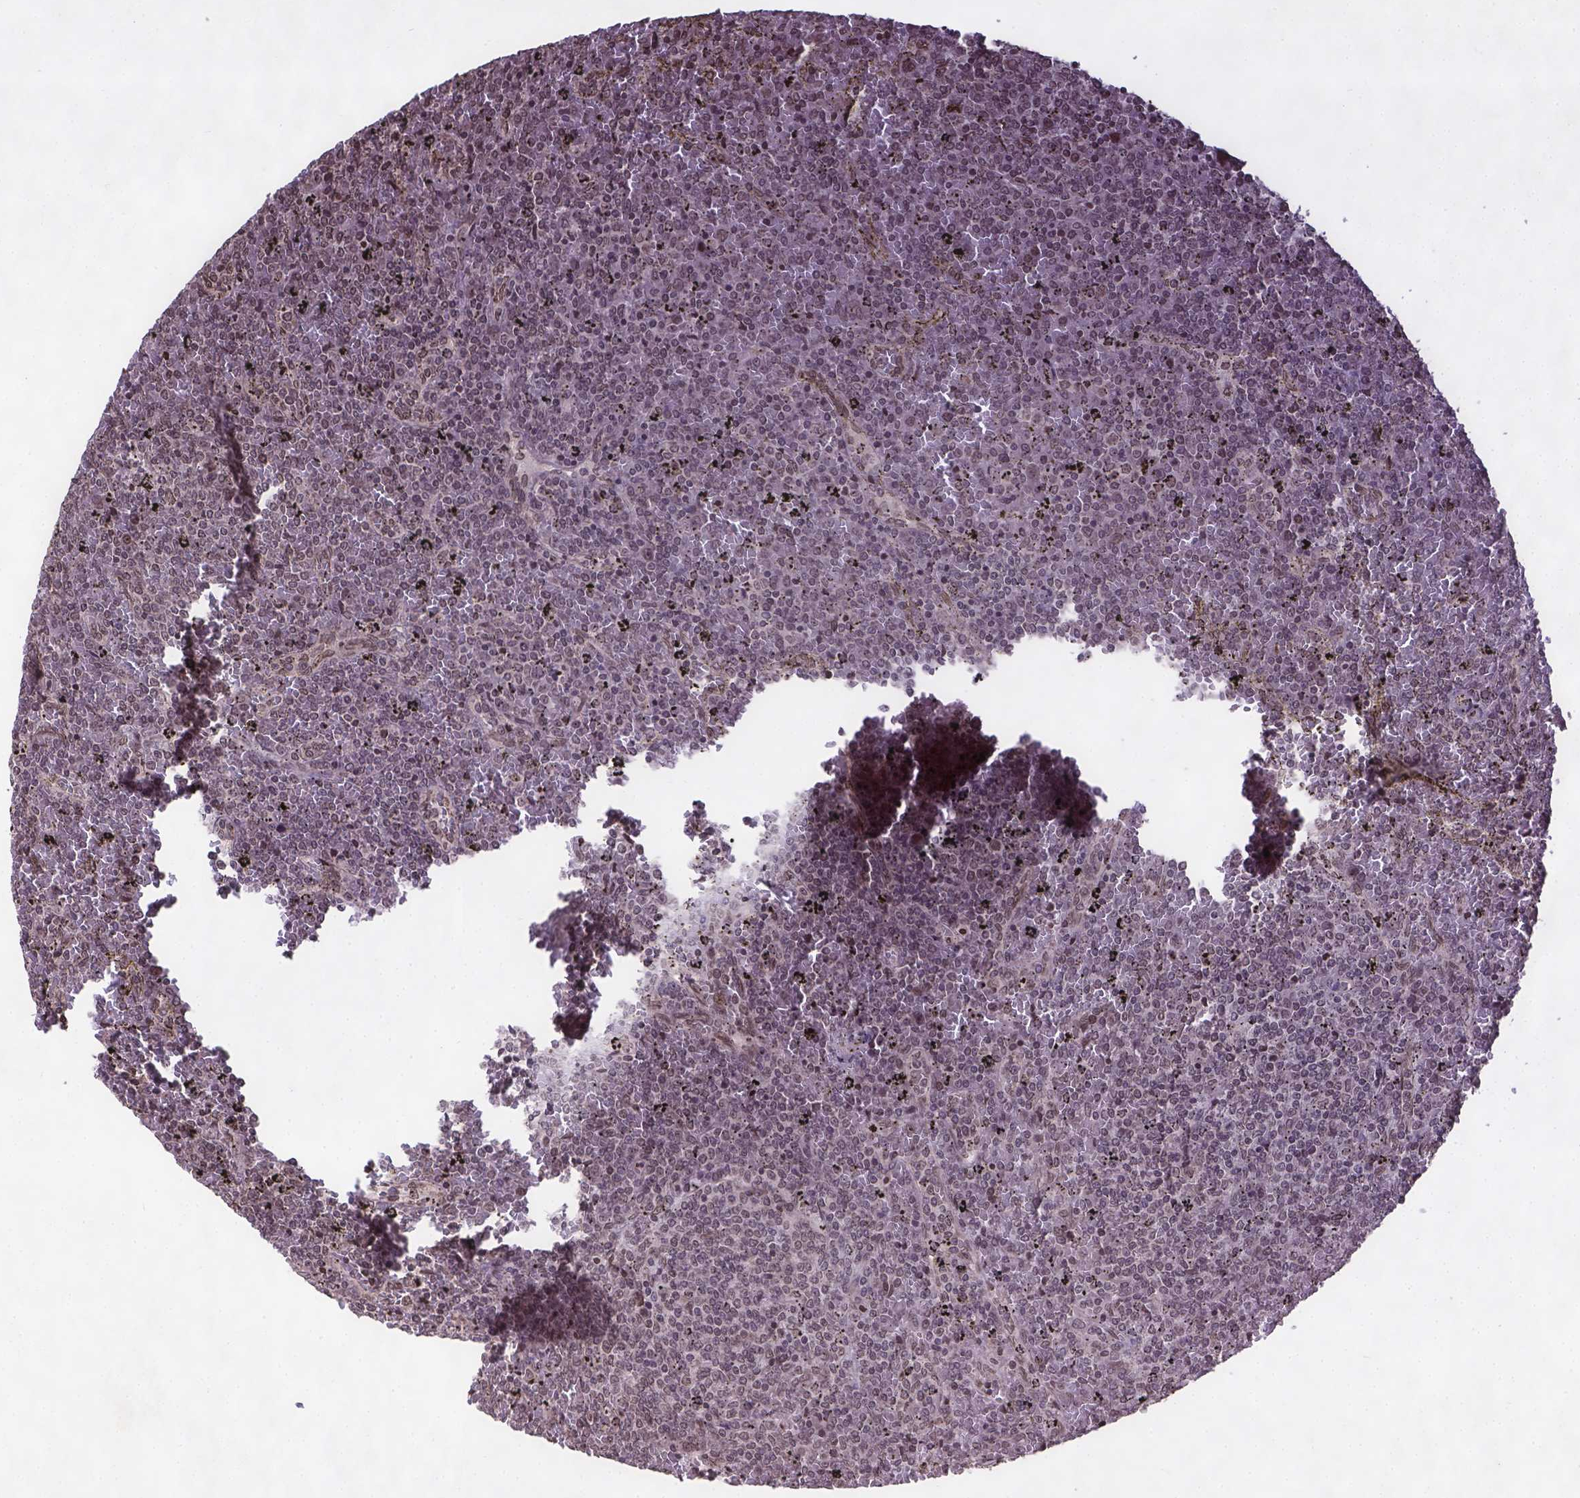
{"staining": {"intensity": "weak", "quantity": "25%-75%", "location": "nuclear"}, "tissue": "lymphoma", "cell_type": "Tumor cells", "image_type": "cancer", "snomed": [{"axis": "morphology", "description": "Malignant lymphoma, non-Hodgkin's type, Low grade"}, {"axis": "topography", "description": "Spleen"}], "caption": "Protein staining of malignant lymphoma, non-Hodgkin's type (low-grade) tissue exhibits weak nuclear staining in approximately 25%-75% of tumor cells. The staining was performed using DAB (3,3'-diaminobenzidine), with brown indicating positive protein expression. Nuclei are stained blue with hematoxylin.", "gene": "BANF1", "patient": {"sex": "female", "age": 77}}